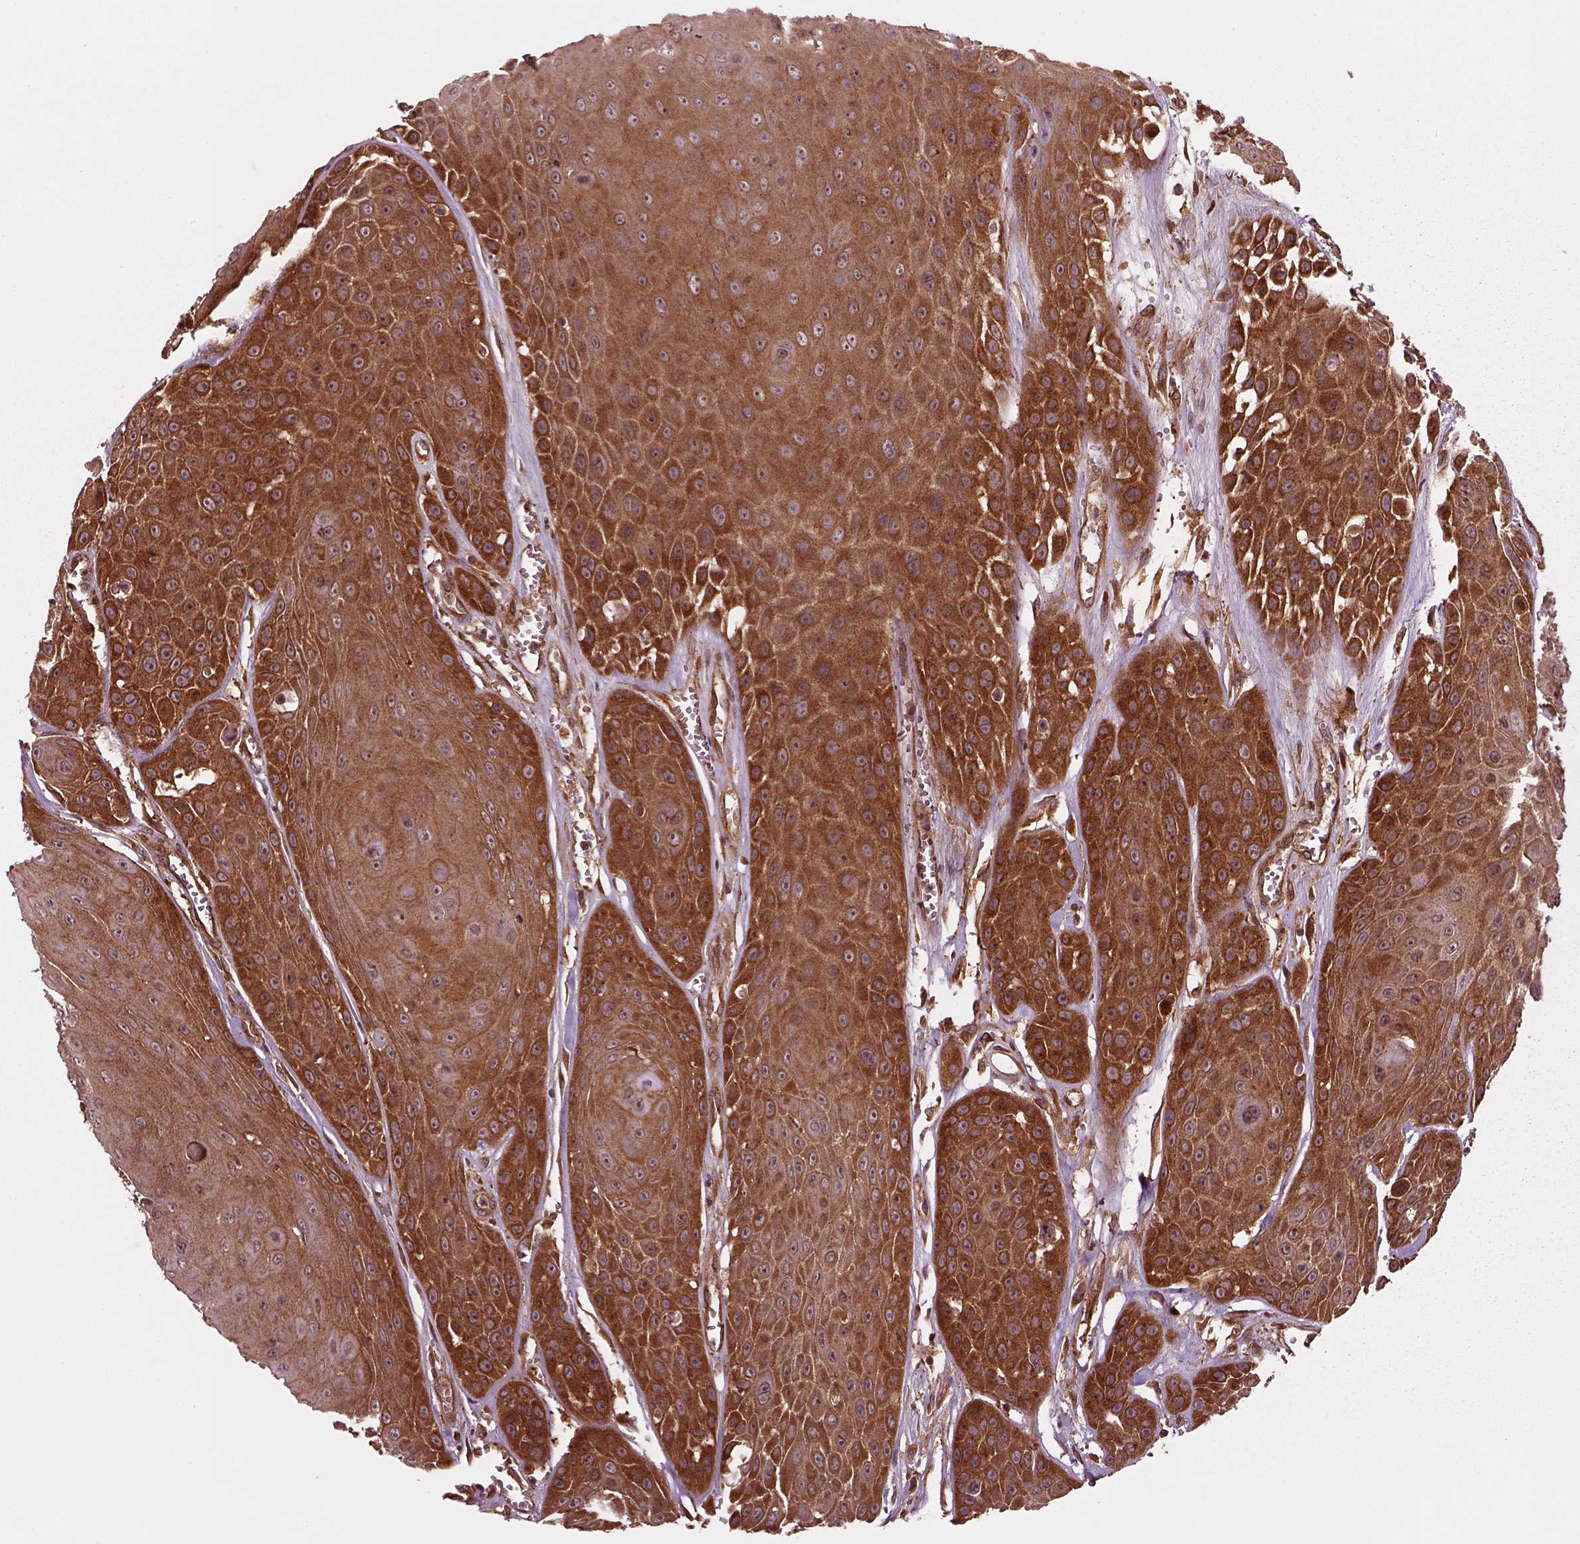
{"staining": {"intensity": "strong", "quantity": ">75%", "location": "cytoplasmic/membranous"}, "tissue": "head and neck cancer", "cell_type": "Tumor cells", "image_type": "cancer", "snomed": [{"axis": "morphology", "description": "Squamous cell carcinoma, NOS"}, {"axis": "topography", "description": "Oral tissue"}, {"axis": "topography", "description": "Head-Neck"}], "caption": "Human squamous cell carcinoma (head and neck) stained with a brown dye reveals strong cytoplasmic/membranous positive staining in approximately >75% of tumor cells.", "gene": "WASHC2A", "patient": {"sex": "male", "age": 81}}